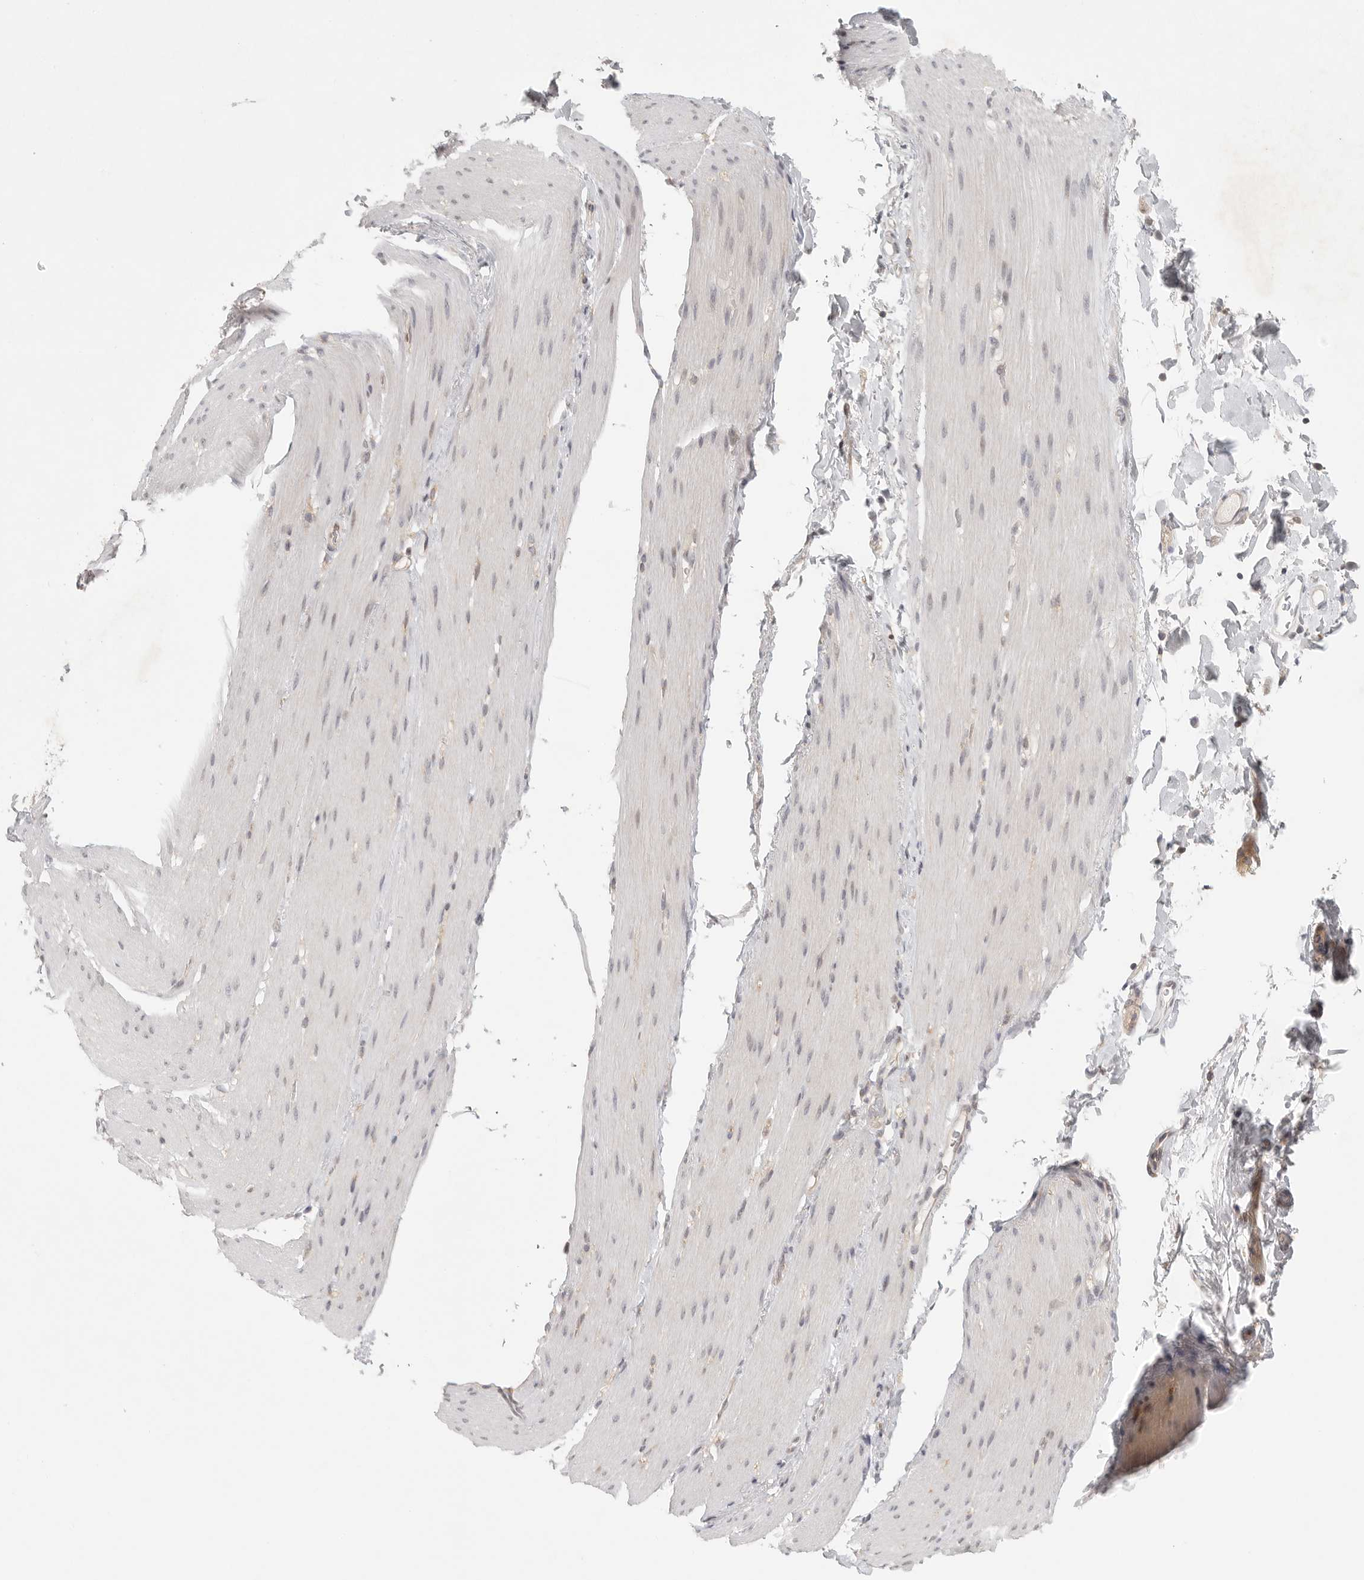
{"staining": {"intensity": "negative", "quantity": "none", "location": "none"}, "tissue": "smooth muscle", "cell_type": "Smooth muscle cells", "image_type": "normal", "snomed": [{"axis": "morphology", "description": "Normal tissue, NOS"}, {"axis": "topography", "description": "Smooth muscle"}, {"axis": "topography", "description": "Small intestine"}], "caption": "A high-resolution image shows immunohistochemistry staining of normal smooth muscle, which shows no significant positivity in smooth muscle cells.", "gene": "HDAC6", "patient": {"sex": "female", "age": 84}}